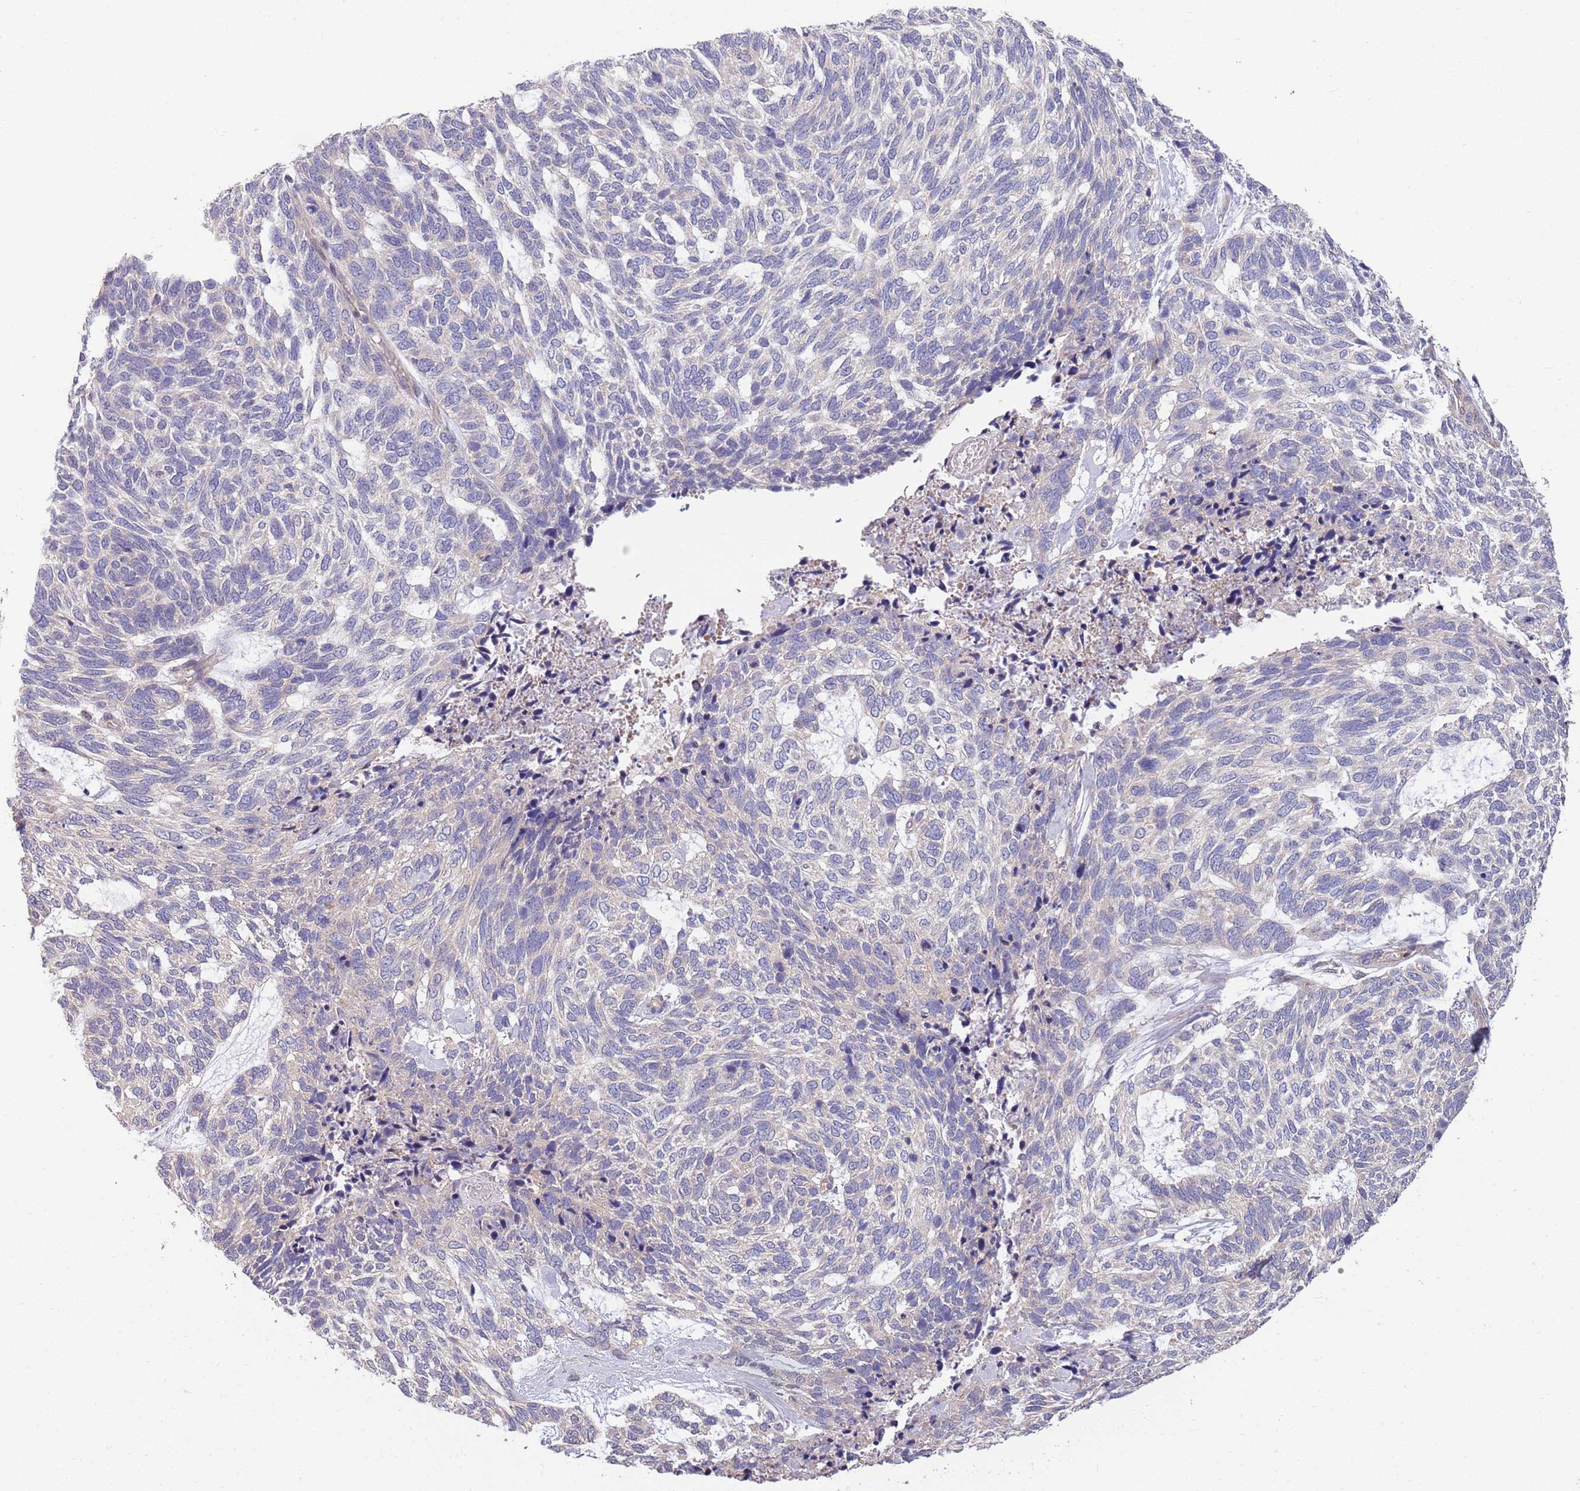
{"staining": {"intensity": "negative", "quantity": "none", "location": "none"}, "tissue": "skin cancer", "cell_type": "Tumor cells", "image_type": "cancer", "snomed": [{"axis": "morphology", "description": "Basal cell carcinoma"}, {"axis": "topography", "description": "Skin"}], "caption": "IHC image of skin cancer stained for a protein (brown), which reveals no expression in tumor cells.", "gene": "MARVELD2", "patient": {"sex": "female", "age": 65}}